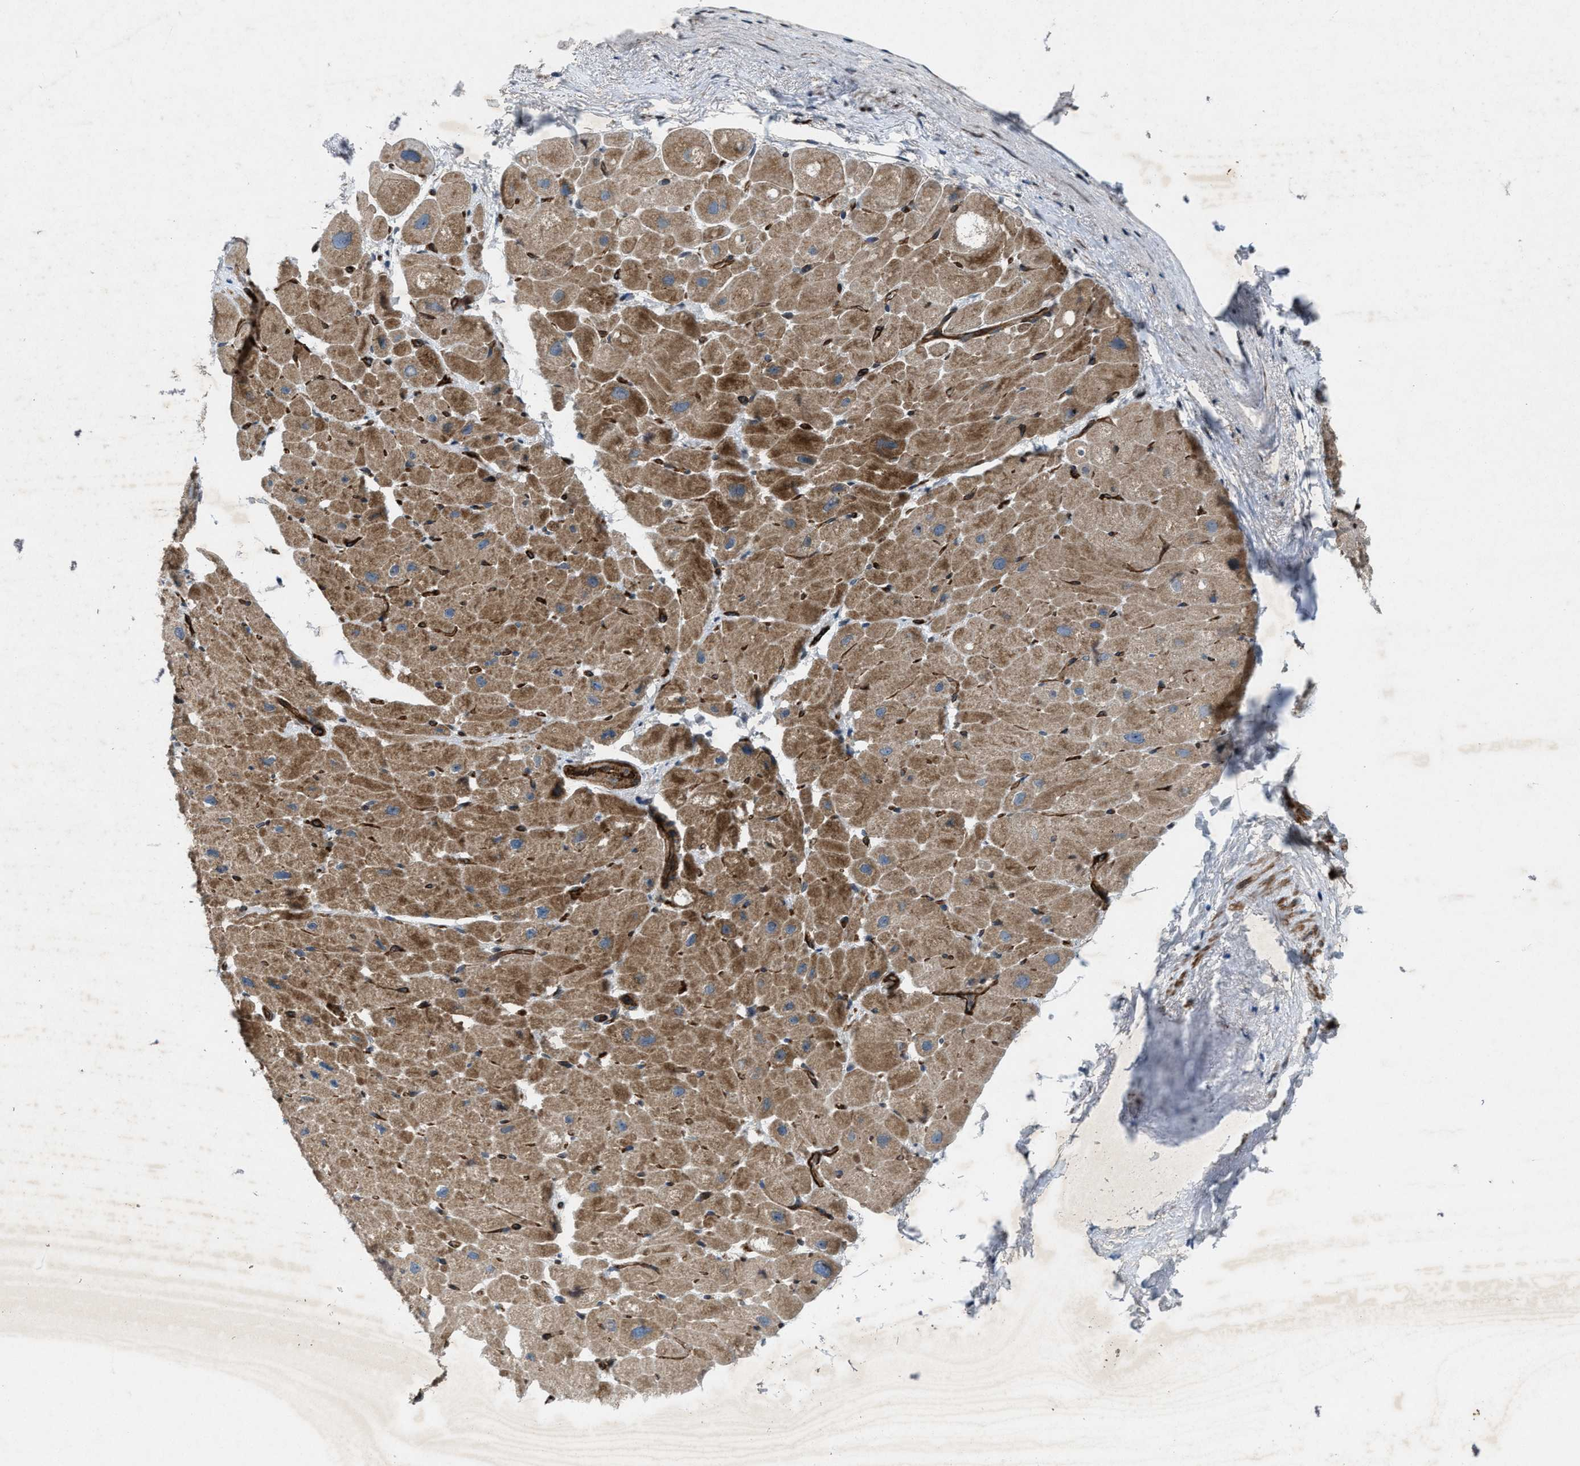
{"staining": {"intensity": "strong", "quantity": ">75%", "location": "cytoplasmic/membranous"}, "tissue": "heart muscle", "cell_type": "Cardiomyocytes", "image_type": "normal", "snomed": [{"axis": "morphology", "description": "Normal tissue, NOS"}, {"axis": "topography", "description": "Heart"}], "caption": "Protein expression analysis of unremarkable human heart muscle reveals strong cytoplasmic/membranous staining in about >75% of cardiomyocytes. The staining was performed using DAB, with brown indicating positive protein expression. Nuclei are stained blue with hematoxylin.", "gene": "URGCP", "patient": {"sex": "male", "age": 49}}